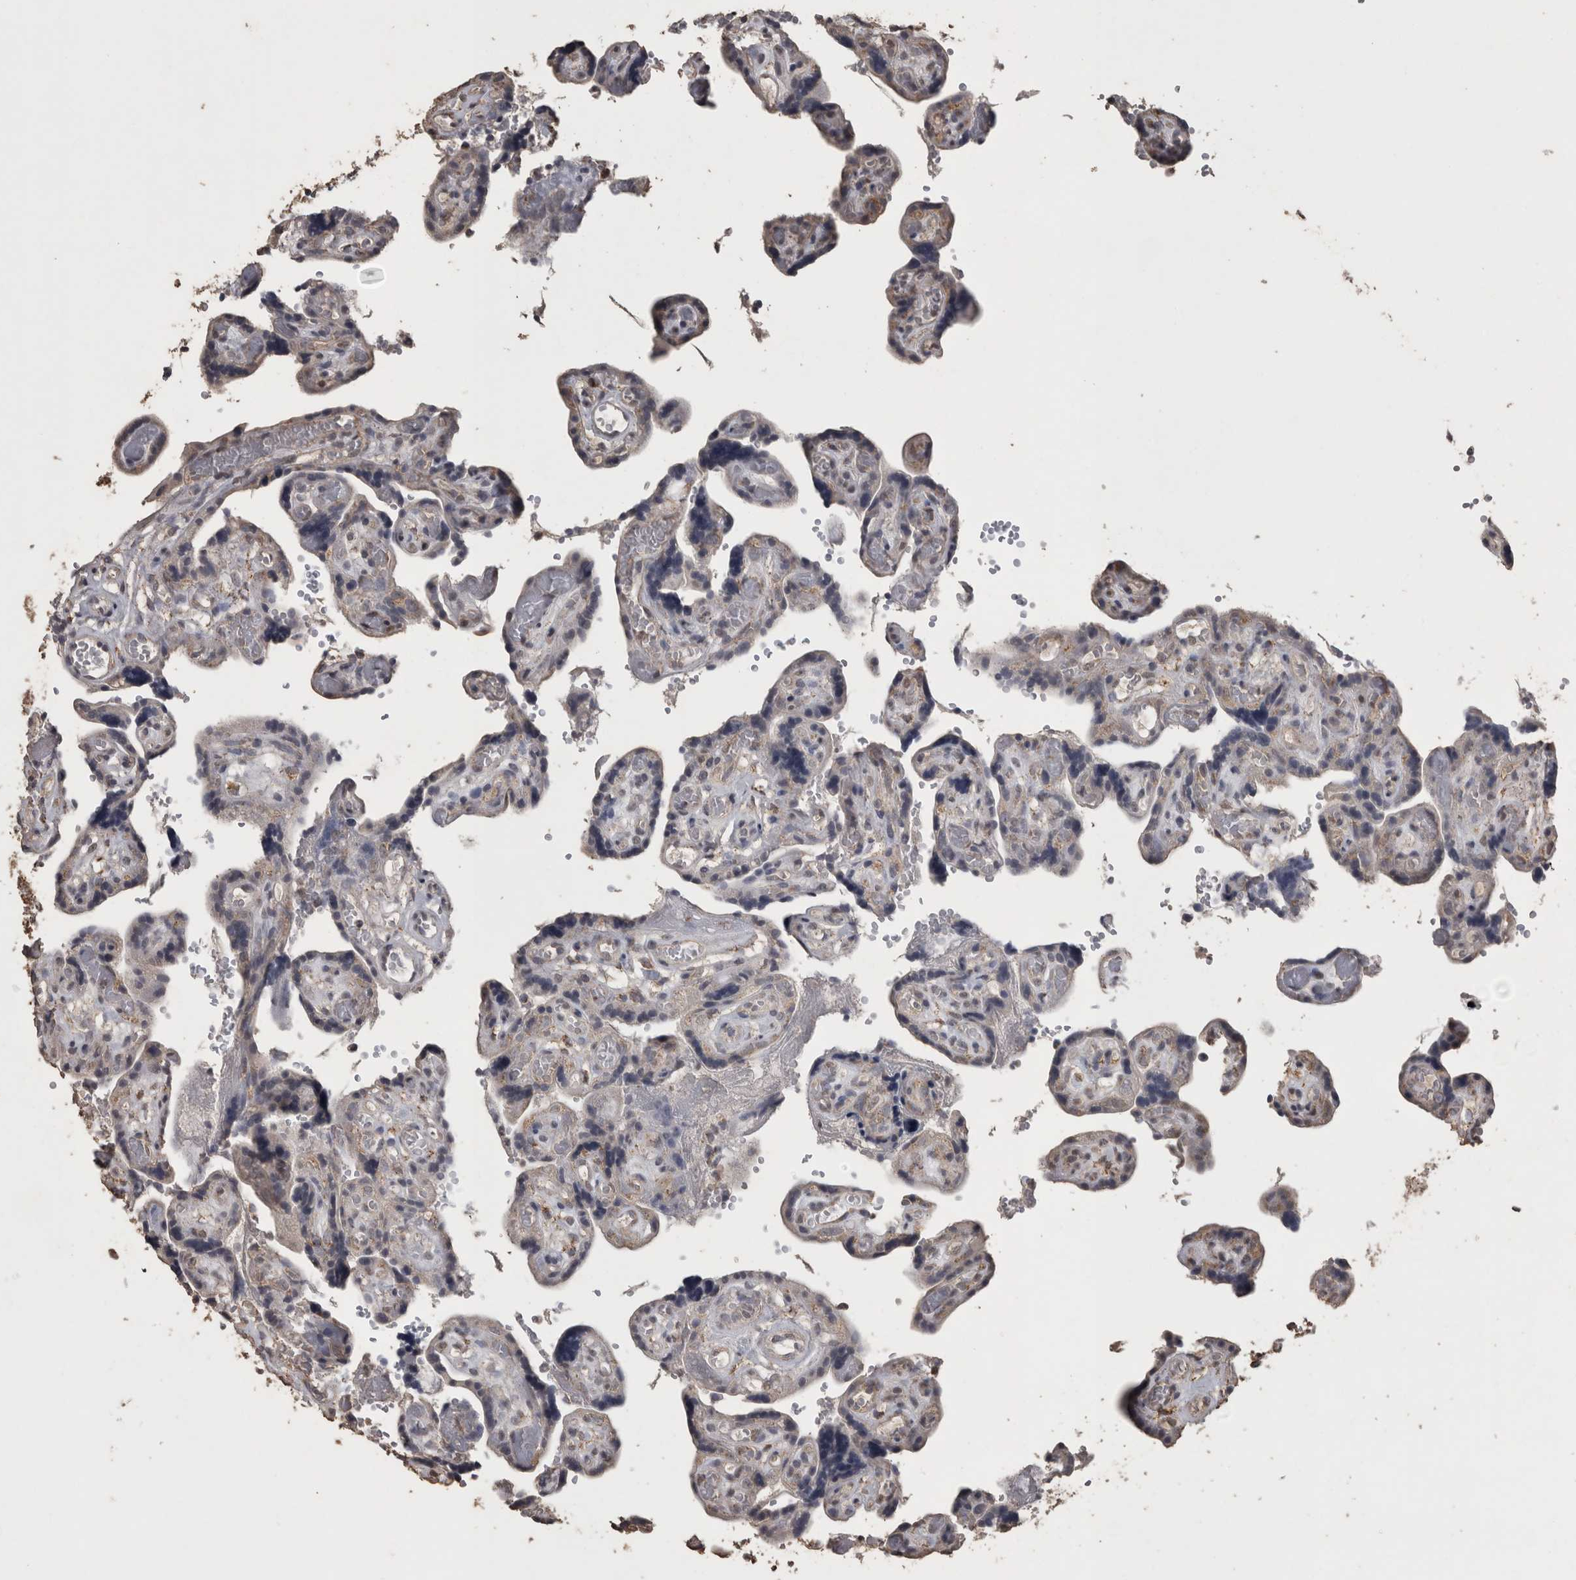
{"staining": {"intensity": "negative", "quantity": "none", "location": "none"}, "tissue": "placenta", "cell_type": "Decidual cells", "image_type": "normal", "snomed": [{"axis": "morphology", "description": "Normal tissue, NOS"}, {"axis": "topography", "description": "Placenta"}], "caption": "A high-resolution micrograph shows immunohistochemistry staining of normal placenta, which demonstrates no significant staining in decidual cells.", "gene": "ACADM", "patient": {"sex": "female", "age": 30}}